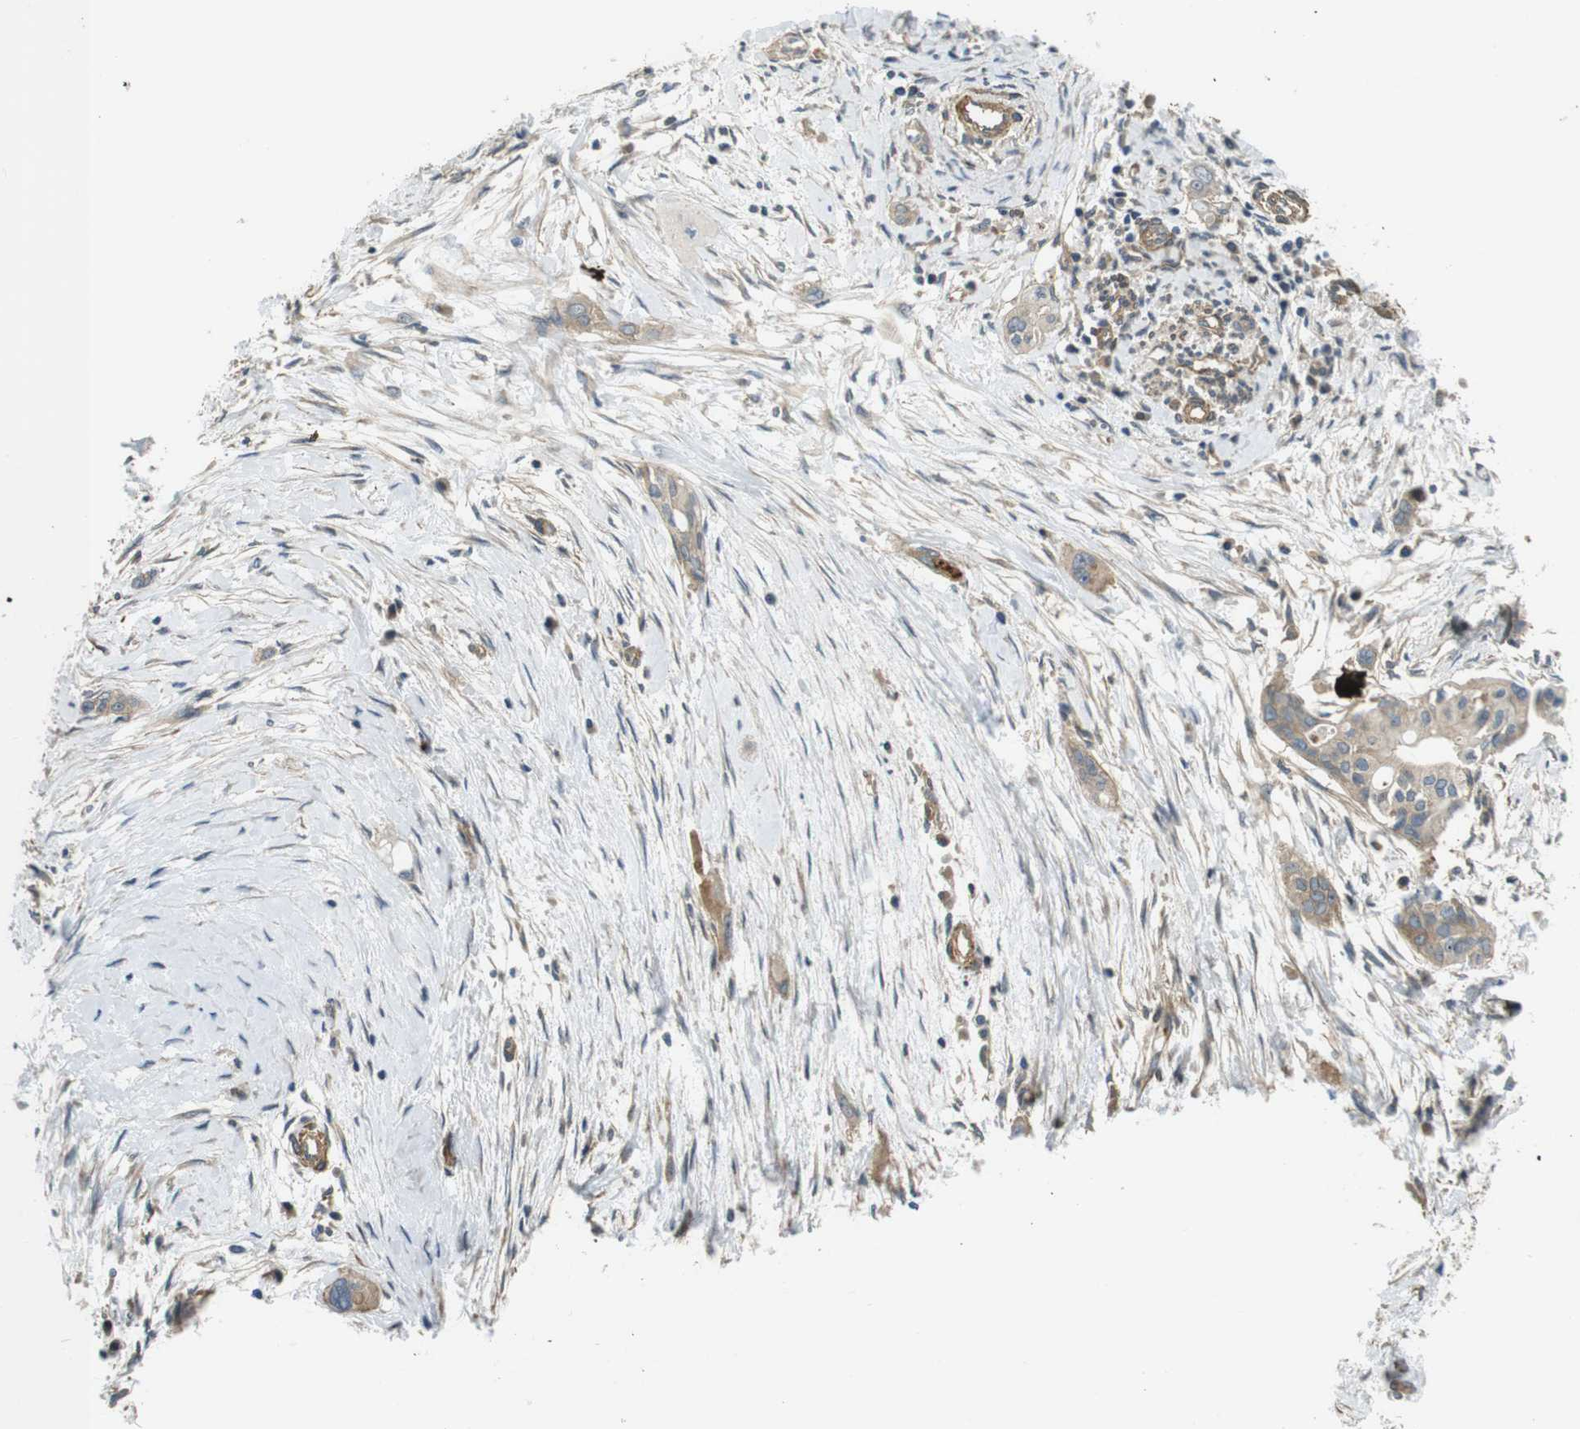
{"staining": {"intensity": "weak", "quantity": ">75%", "location": "cytoplasmic/membranous"}, "tissue": "pancreatic cancer", "cell_type": "Tumor cells", "image_type": "cancer", "snomed": [{"axis": "morphology", "description": "Adenocarcinoma, NOS"}, {"axis": "topography", "description": "Pancreas"}], "caption": "Immunohistochemistry (IHC) micrograph of human pancreatic cancer (adenocarcinoma) stained for a protein (brown), which shows low levels of weak cytoplasmic/membranous positivity in about >75% of tumor cells.", "gene": "TSC1", "patient": {"sex": "female", "age": 60}}